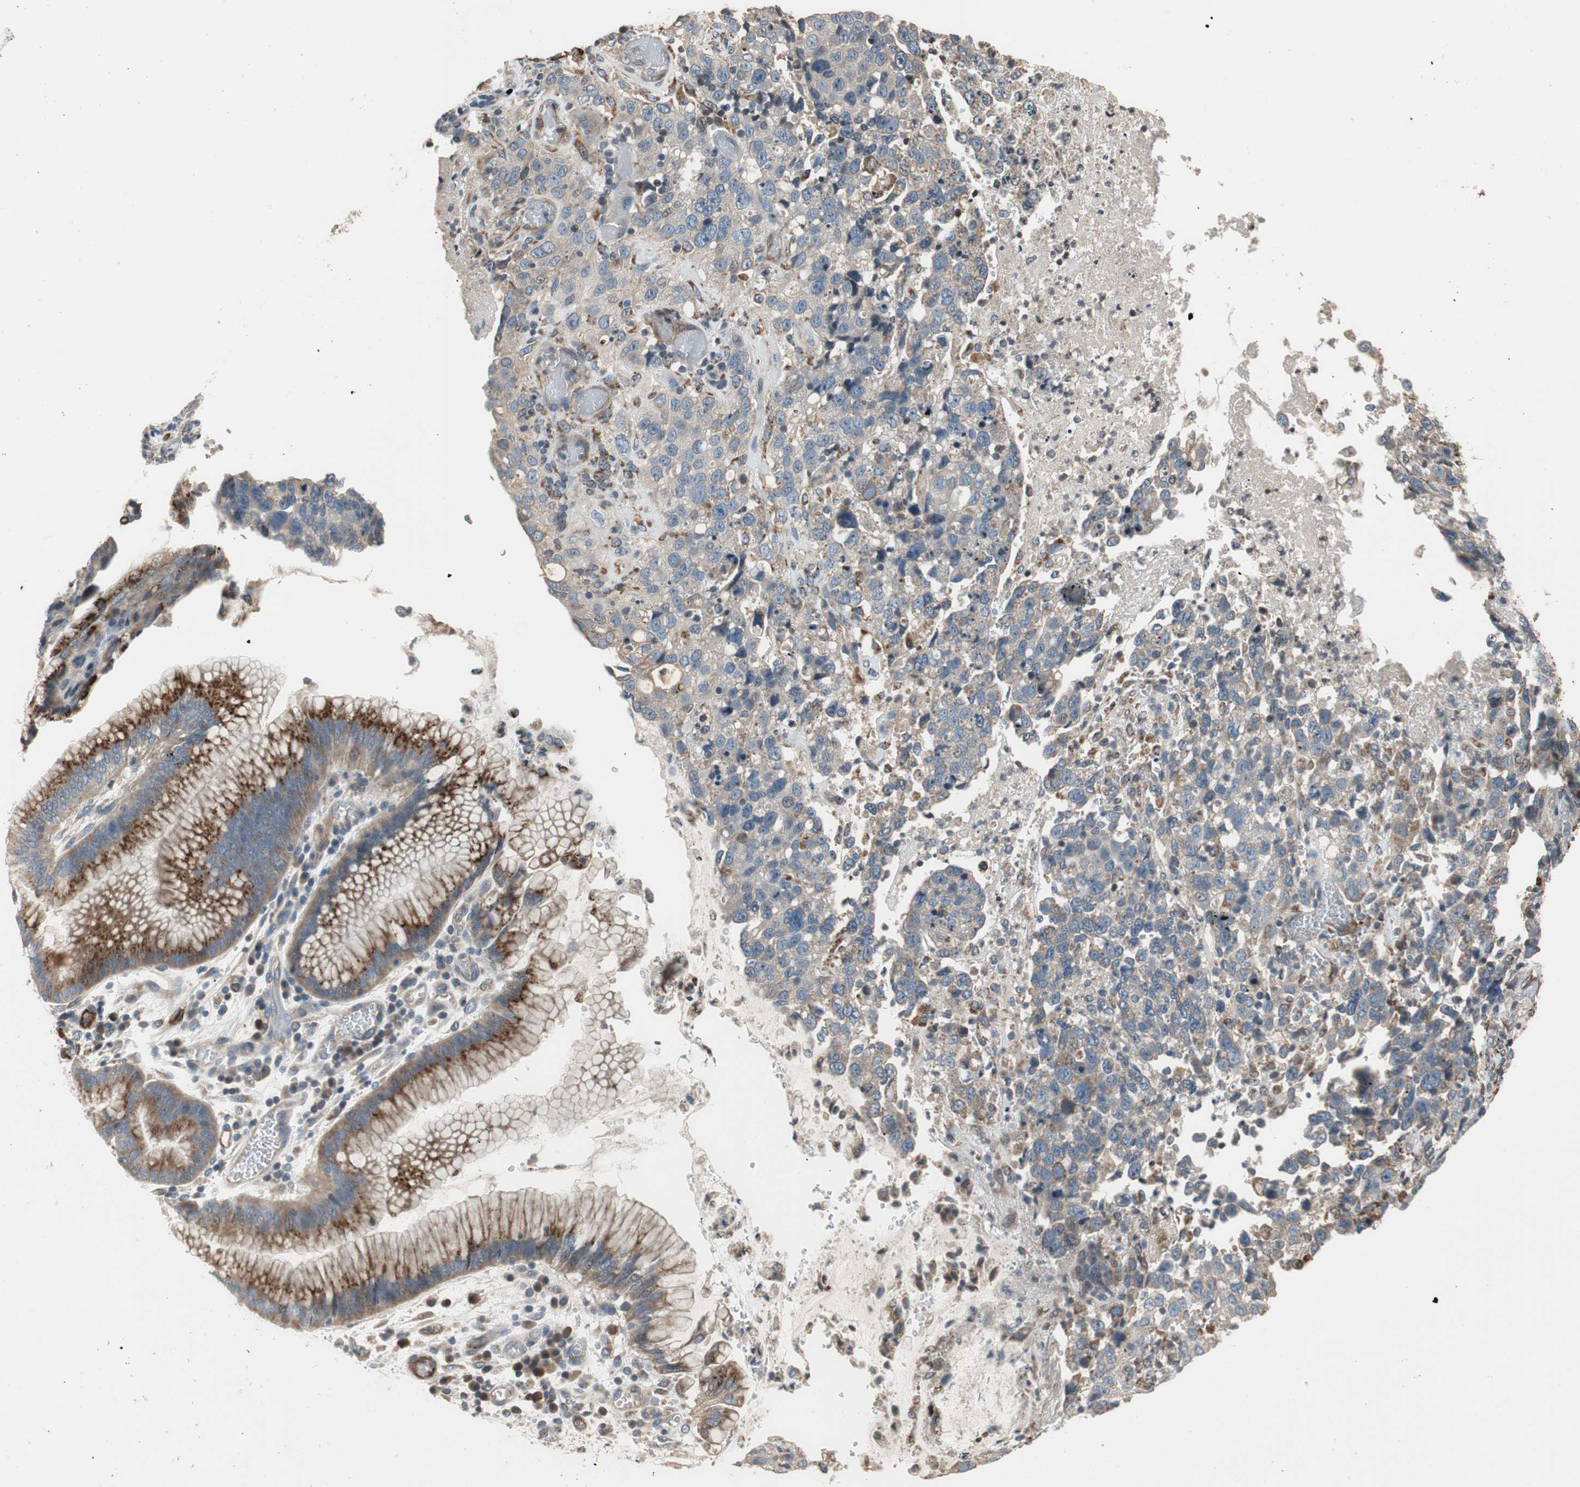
{"staining": {"intensity": "moderate", "quantity": ">75%", "location": "cytoplasmic/membranous"}, "tissue": "stomach cancer", "cell_type": "Tumor cells", "image_type": "cancer", "snomed": [{"axis": "morphology", "description": "Normal tissue, NOS"}, {"axis": "morphology", "description": "Adenocarcinoma, NOS"}, {"axis": "topography", "description": "Stomach"}], "caption": "Protein expression analysis of human stomach adenocarcinoma reveals moderate cytoplasmic/membranous positivity in approximately >75% of tumor cells. The staining is performed using DAB (3,3'-diaminobenzidine) brown chromogen to label protein expression. The nuclei are counter-stained blue using hematoxylin.", "gene": "ALPL", "patient": {"sex": "male", "age": 48}}